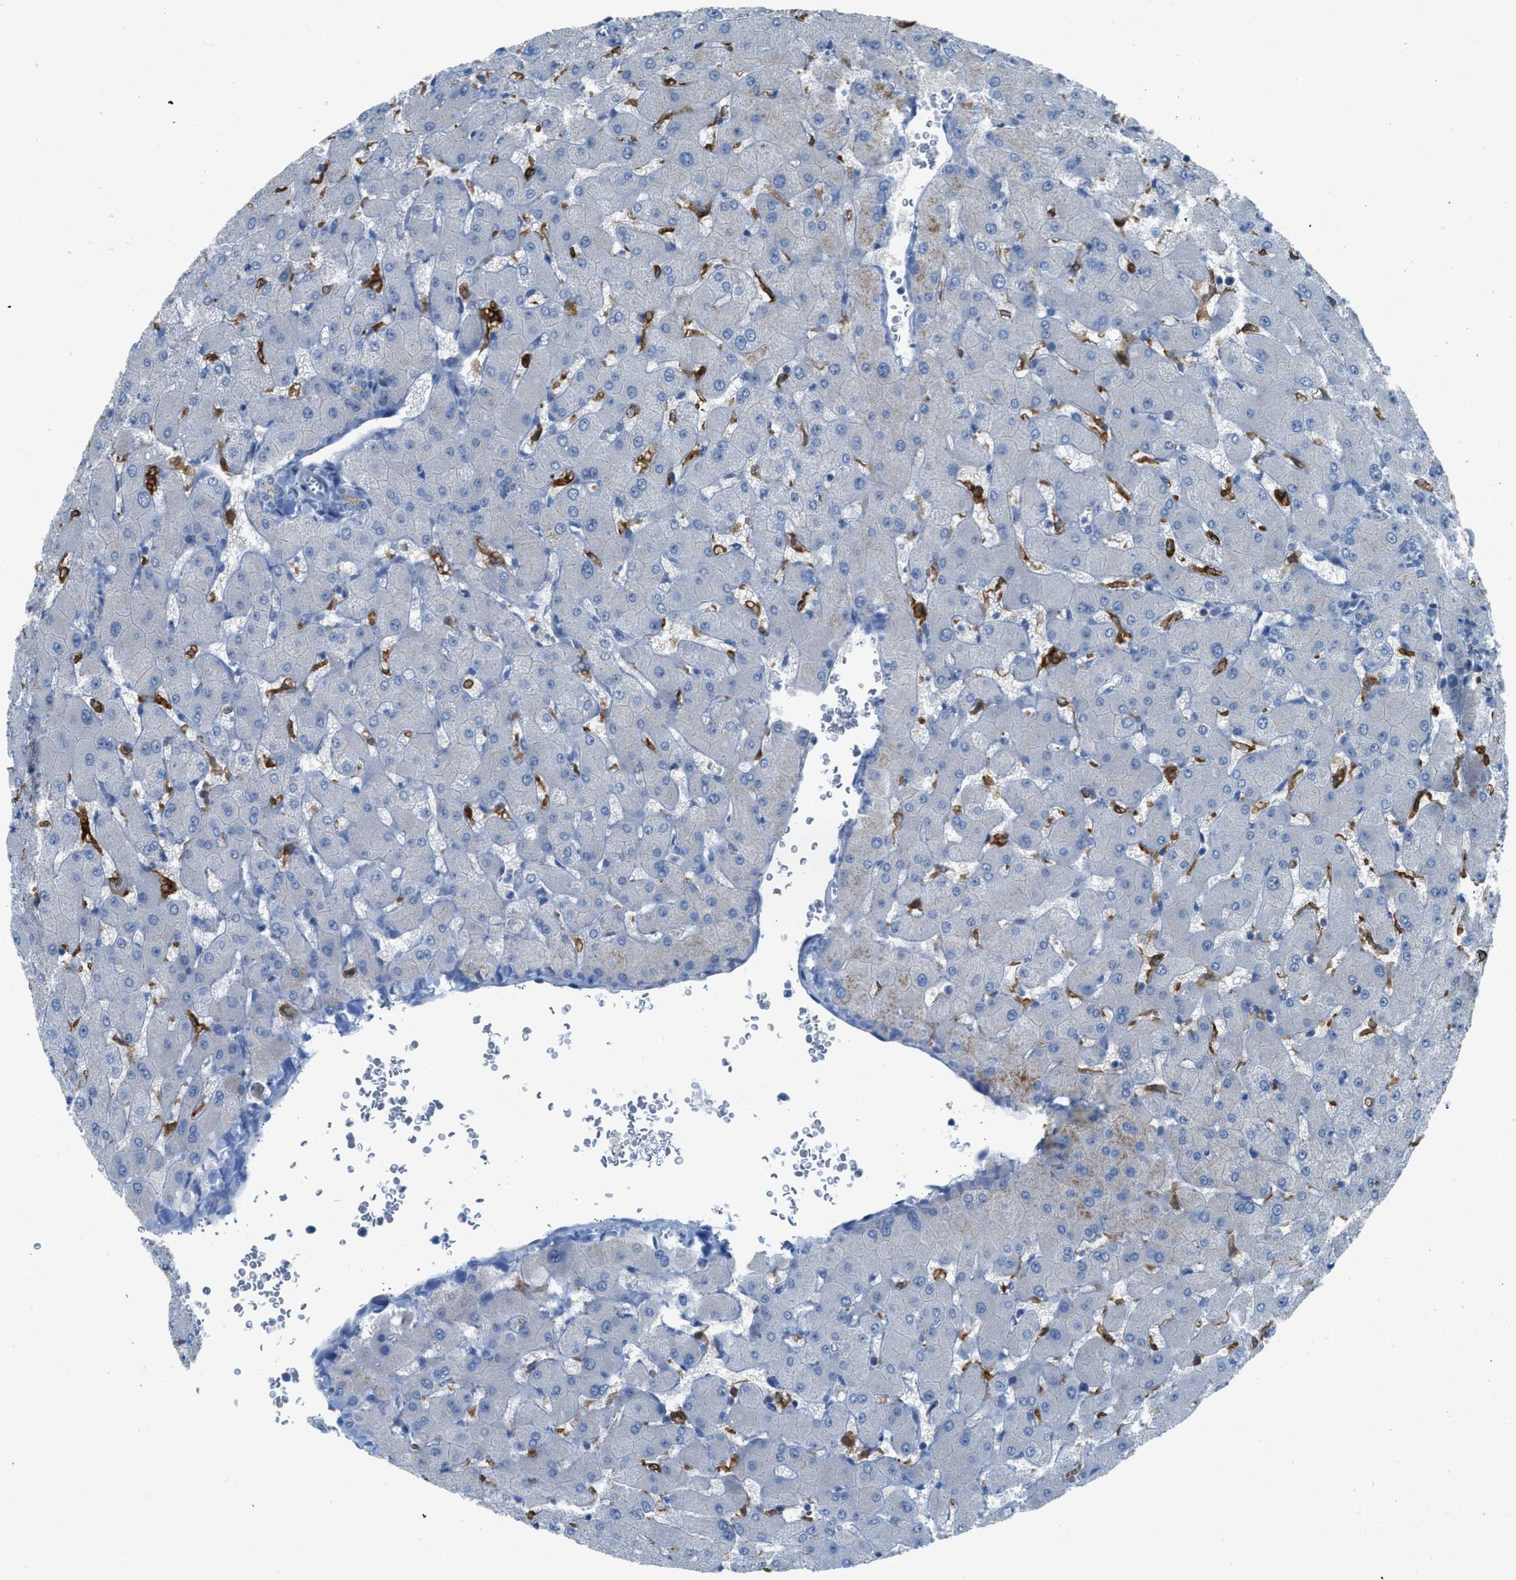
{"staining": {"intensity": "weak", "quantity": "25%-75%", "location": "cytoplasmic/membranous"}, "tissue": "liver", "cell_type": "Cholangiocytes", "image_type": "normal", "snomed": [{"axis": "morphology", "description": "Normal tissue, NOS"}, {"axis": "topography", "description": "Liver"}], "caption": "Immunohistochemistry (IHC) staining of benign liver, which reveals low levels of weak cytoplasmic/membranous positivity in approximately 25%-75% of cholangiocytes indicating weak cytoplasmic/membranous protein staining. The staining was performed using DAB (3,3'-diaminobenzidine) (brown) for protein detection and nuclei were counterstained in hematoxylin (blue).", "gene": "TIMD4", "patient": {"sex": "female", "age": 63}}